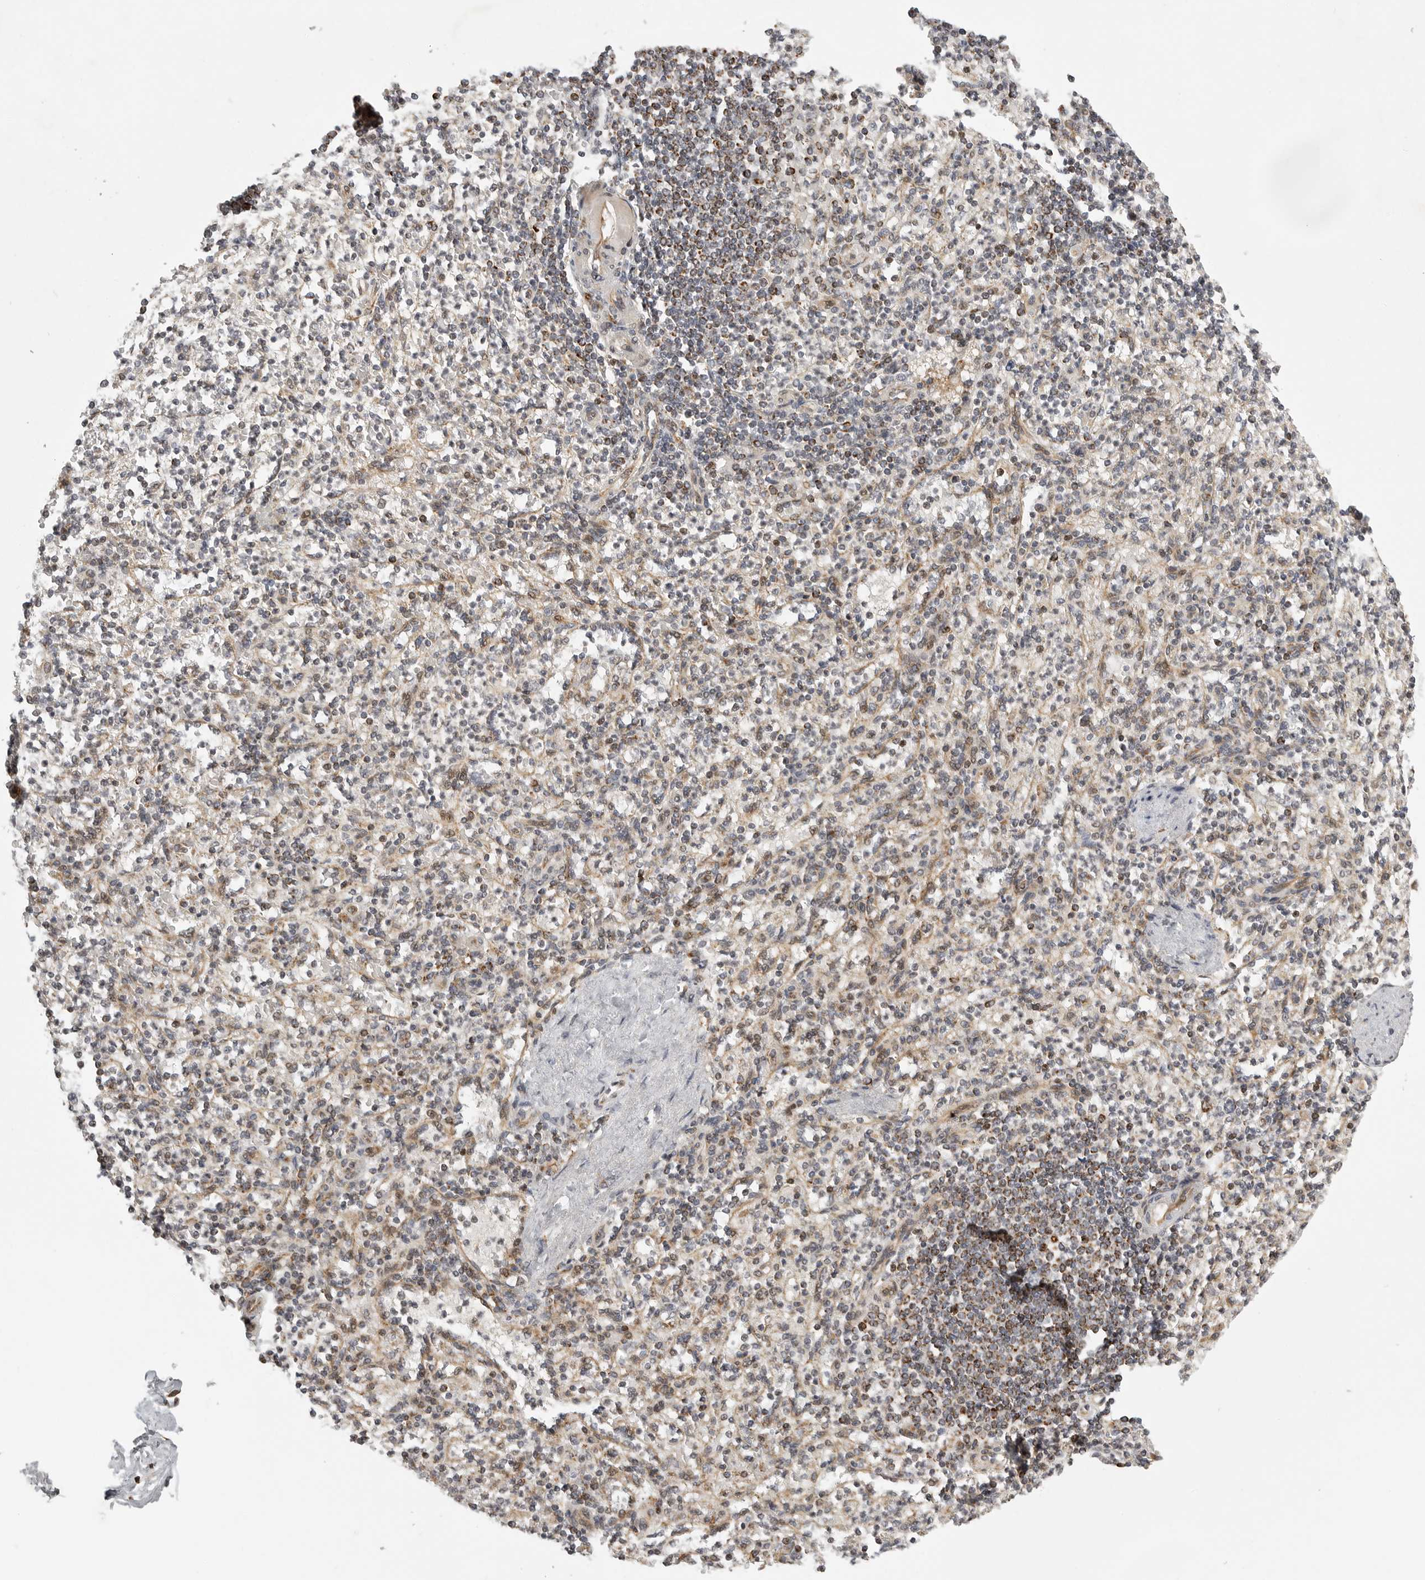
{"staining": {"intensity": "weak", "quantity": "25%-75%", "location": "cytoplasmic/membranous"}, "tissue": "spleen", "cell_type": "Cells in red pulp", "image_type": "normal", "snomed": [{"axis": "morphology", "description": "Normal tissue, NOS"}, {"axis": "topography", "description": "Spleen"}], "caption": "A high-resolution histopathology image shows immunohistochemistry staining of normal spleen, which reveals weak cytoplasmic/membranous positivity in approximately 25%-75% of cells in red pulp. (Brightfield microscopy of DAB IHC at high magnification).", "gene": "NARS2", "patient": {"sex": "female", "age": 74}}